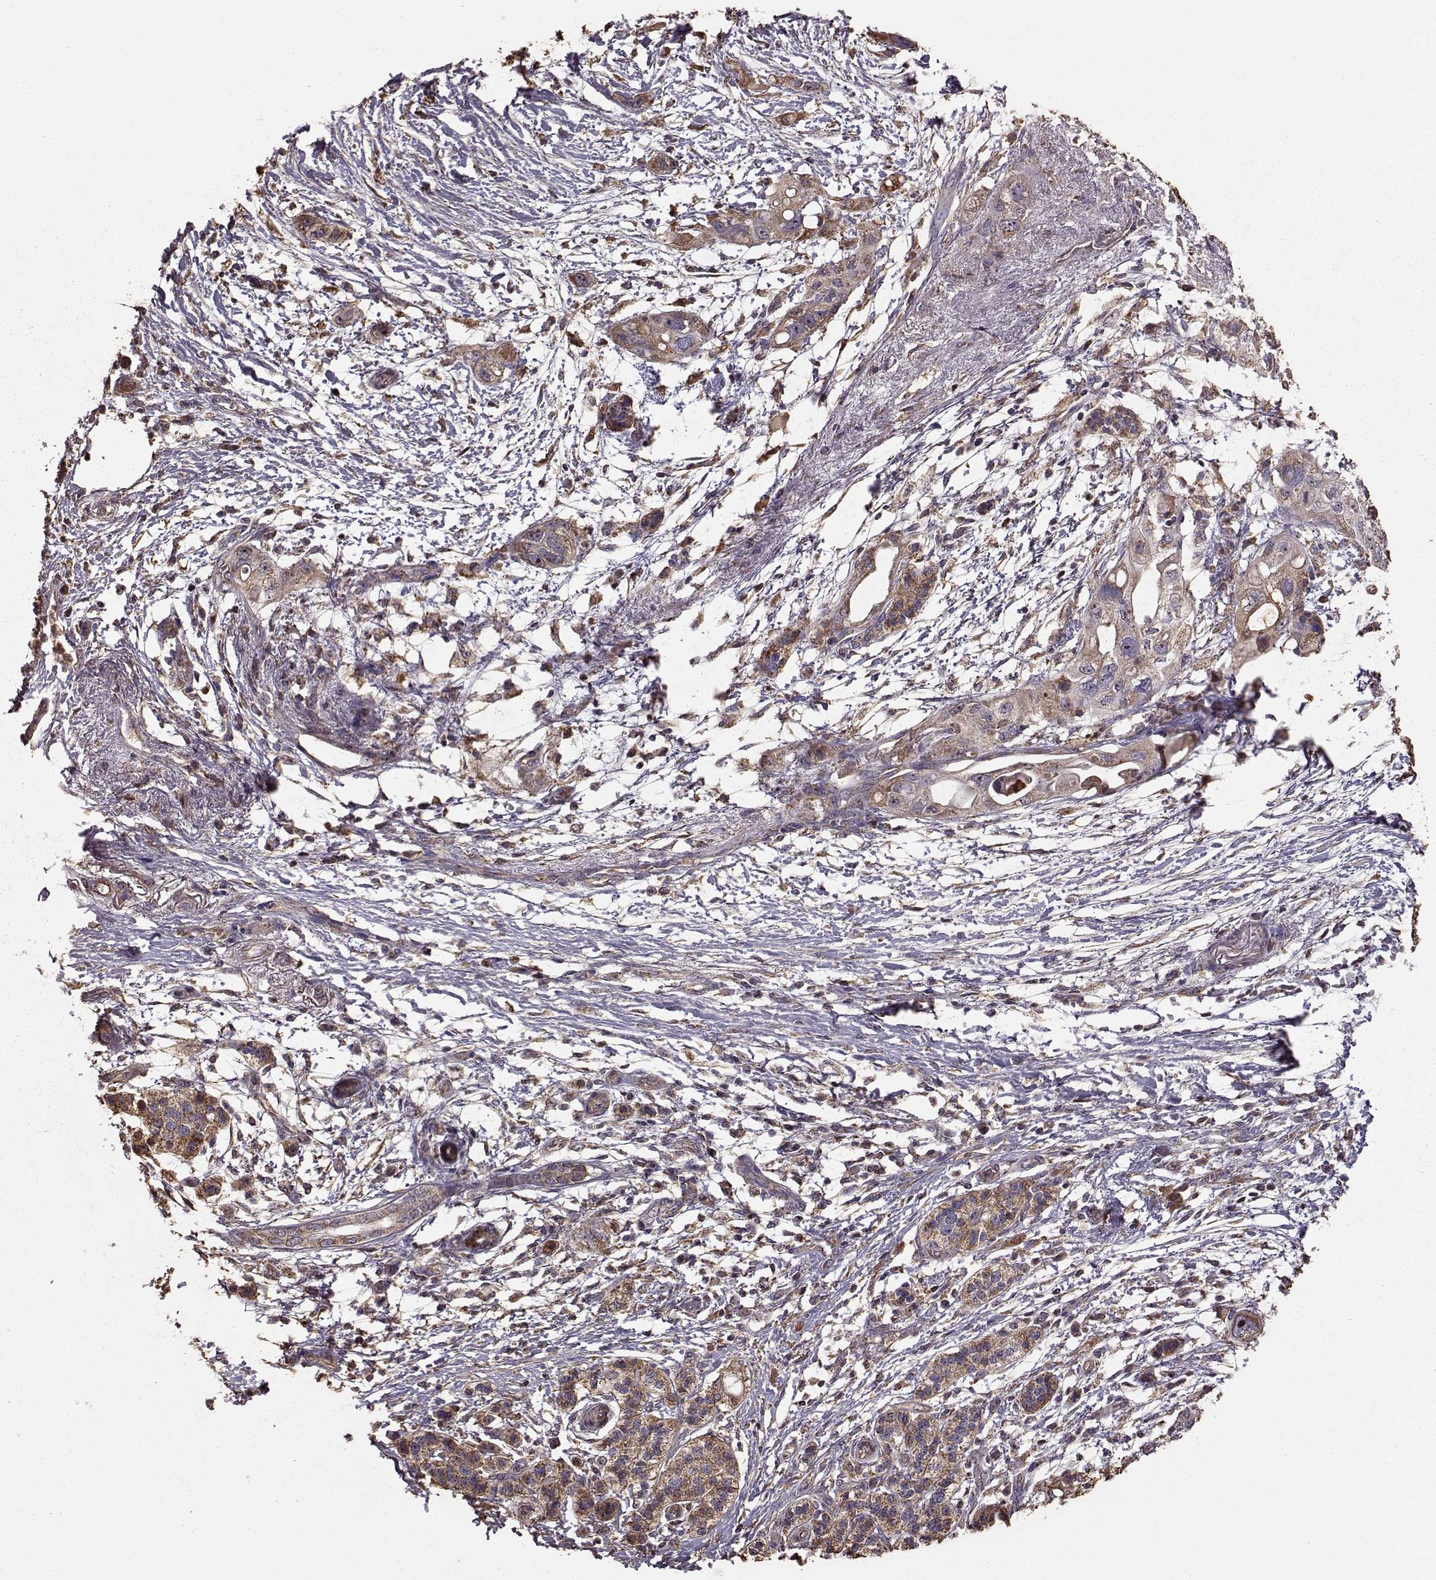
{"staining": {"intensity": "weak", "quantity": ">75%", "location": "cytoplasmic/membranous"}, "tissue": "pancreatic cancer", "cell_type": "Tumor cells", "image_type": "cancer", "snomed": [{"axis": "morphology", "description": "Adenocarcinoma, NOS"}, {"axis": "topography", "description": "Pancreas"}], "caption": "Pancreatic cancer was stained to show a protein in brown. There is low levels of weak cytoplasmic/membranous staining in about >75% of tumor cells.", "gene": "PTGES2", "patient": {"sex": "female", "age": 72}}